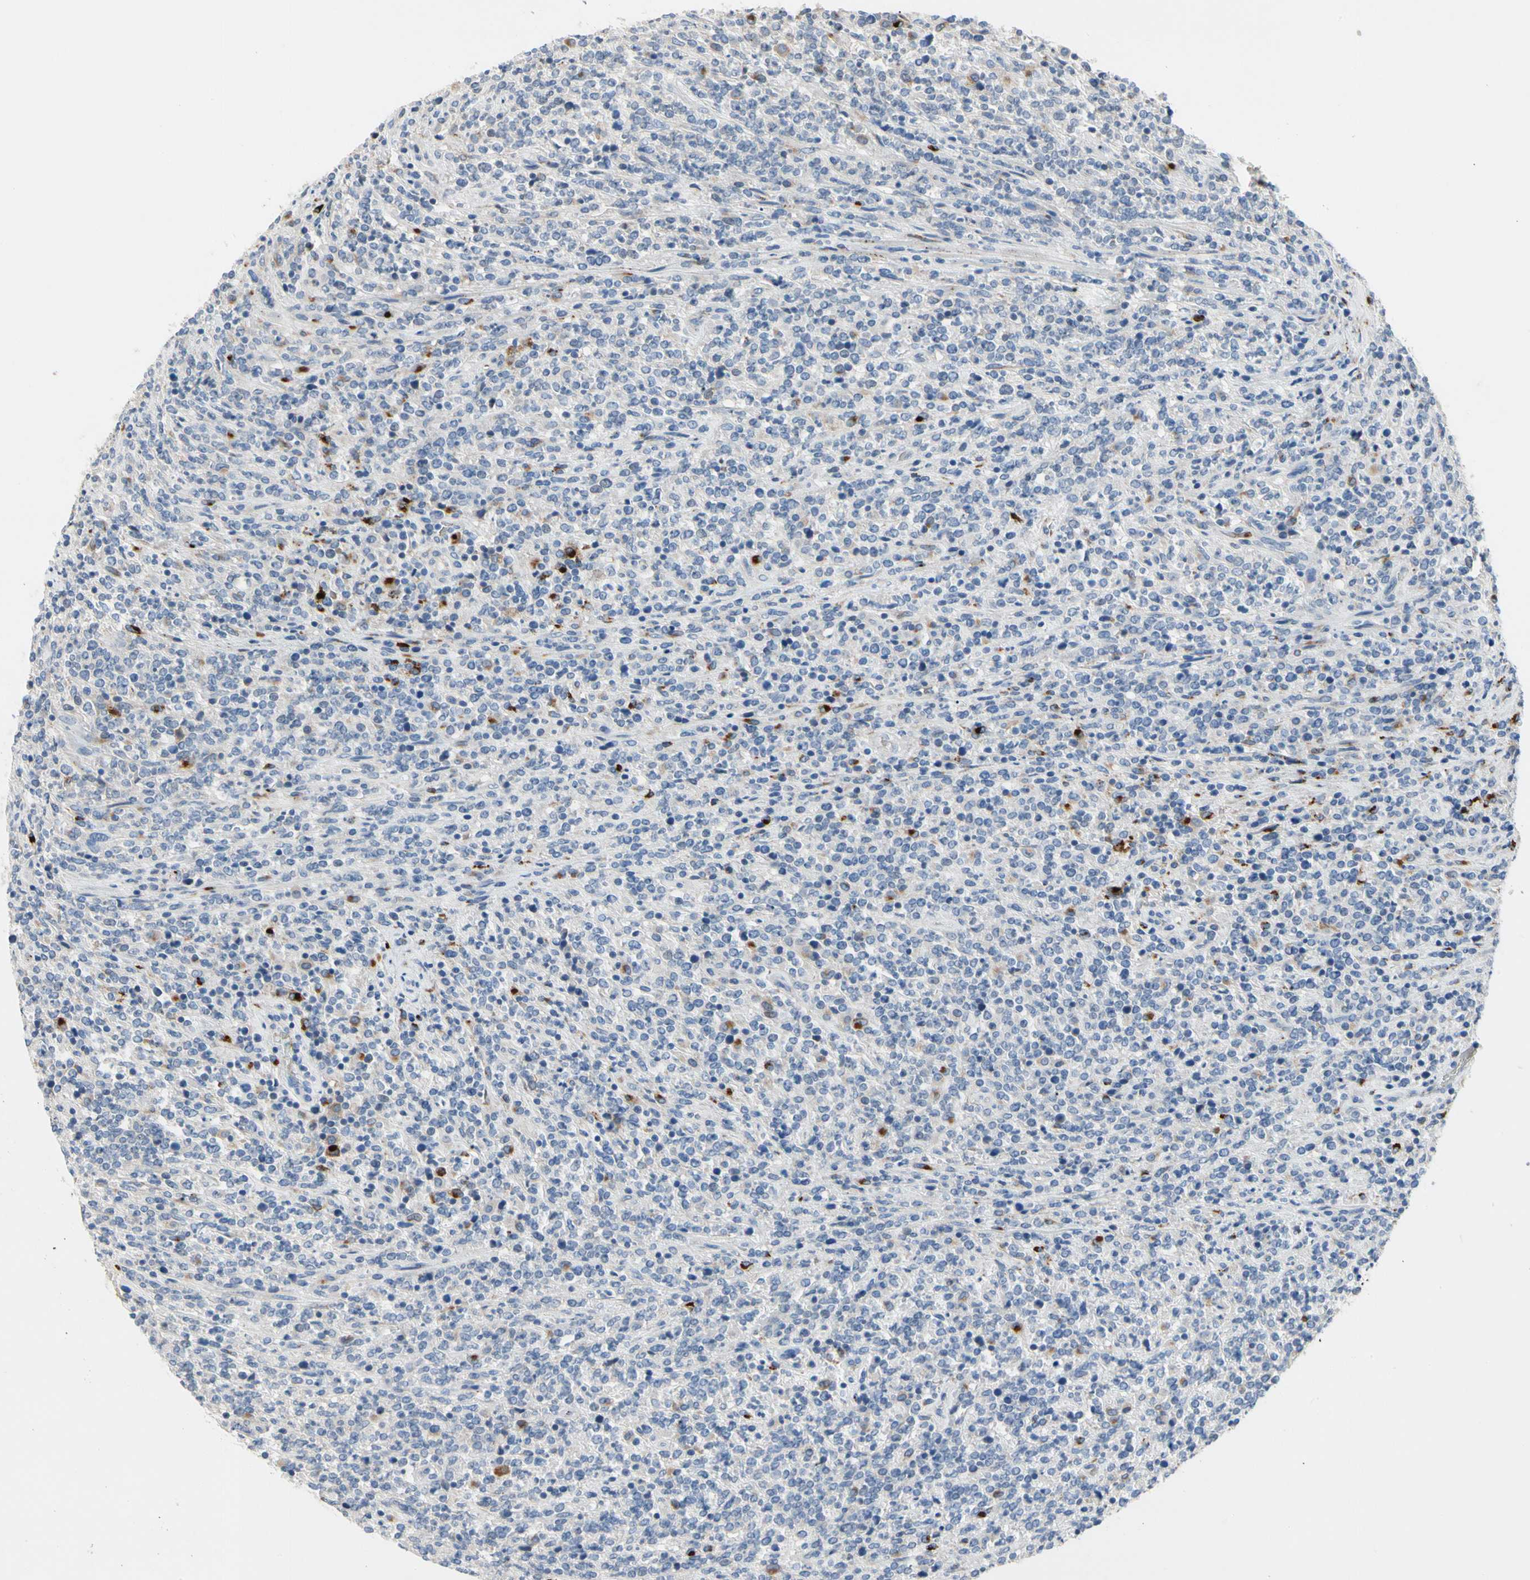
{"staining": {"intensity": "negative", "quantity": "none", "location": "none"}, "tissue": "lymphoma", "cell_type": "Tumor cells", "image_type": "cancer", "snomed": [{"axis": "morphology", "description": "Malignant lymphoma, non-Hodgkin's type, High grade"}, {"axis": "topography", "description": "Soft tissue"}], "caption": "Malignant lymphoma, non-Hodgkin's type (high-grade) stained for a protein using IHC reveals no expression tumor cells.", "gene": "RETSAT", "patient": {"sex": "male", "age": 18}}